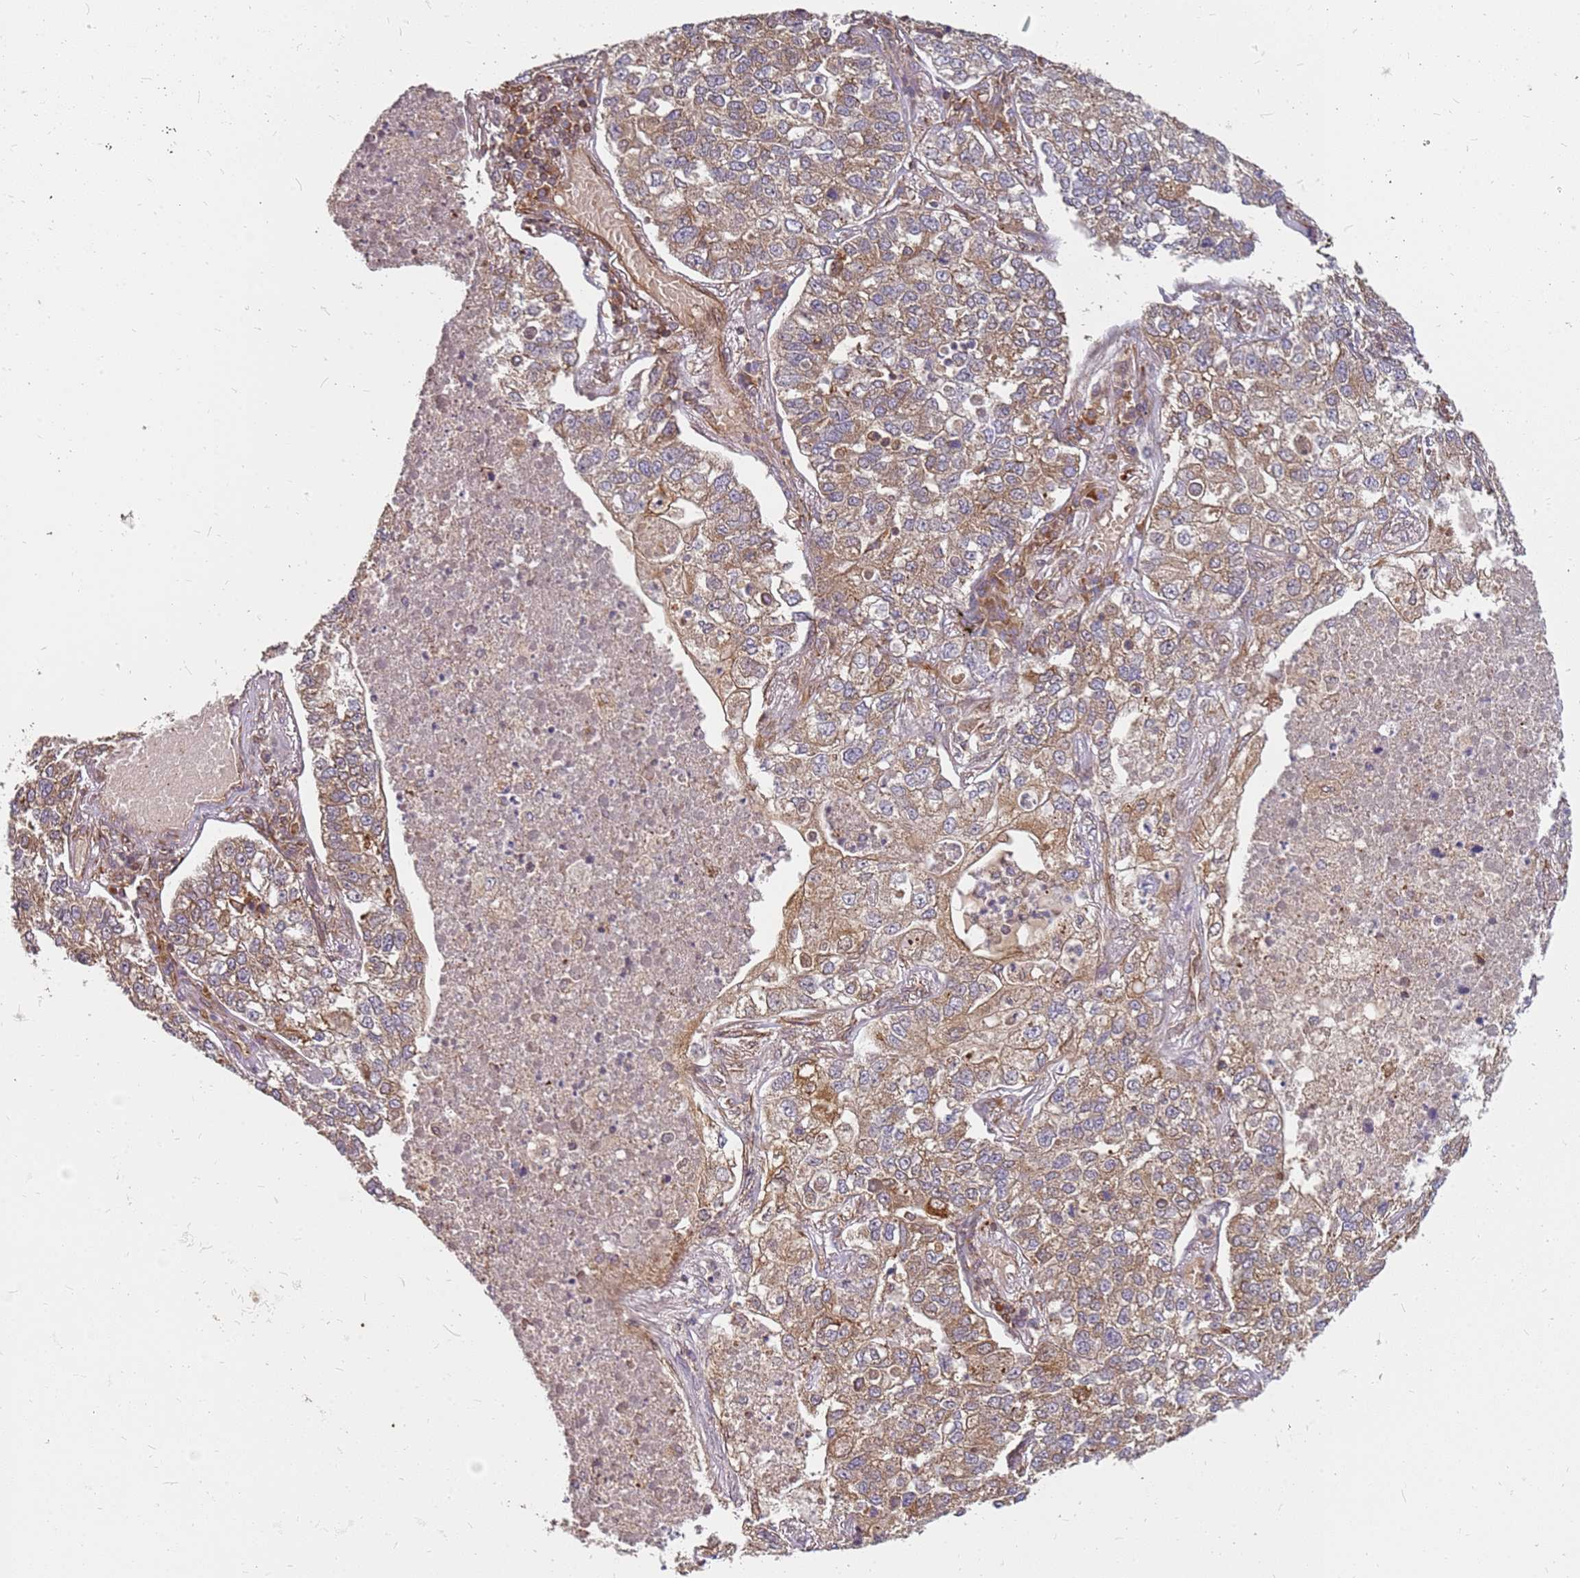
{"staining": {"intensity": "moderate", "quantity": ">75%", "location": "cytoplasmic/membranous"}, "tissue": "lung cancer", "cell_type": "Tumor cells", "image_type": "cancer", "snomed": [{"axis": "morphology", "description": "Adenocarcinoma, NOS"}, {"axis": "topography", "description": "Lung"}], "caption": "Immunohistochemistry of adenocarcinoma (lung) demonstrates medium levels of moderate cytoplasmic/membranous staining in approximately >75% of tumor cells.", "gene": "NUDT14", "patient": {"sex": "male", "age": 49}}